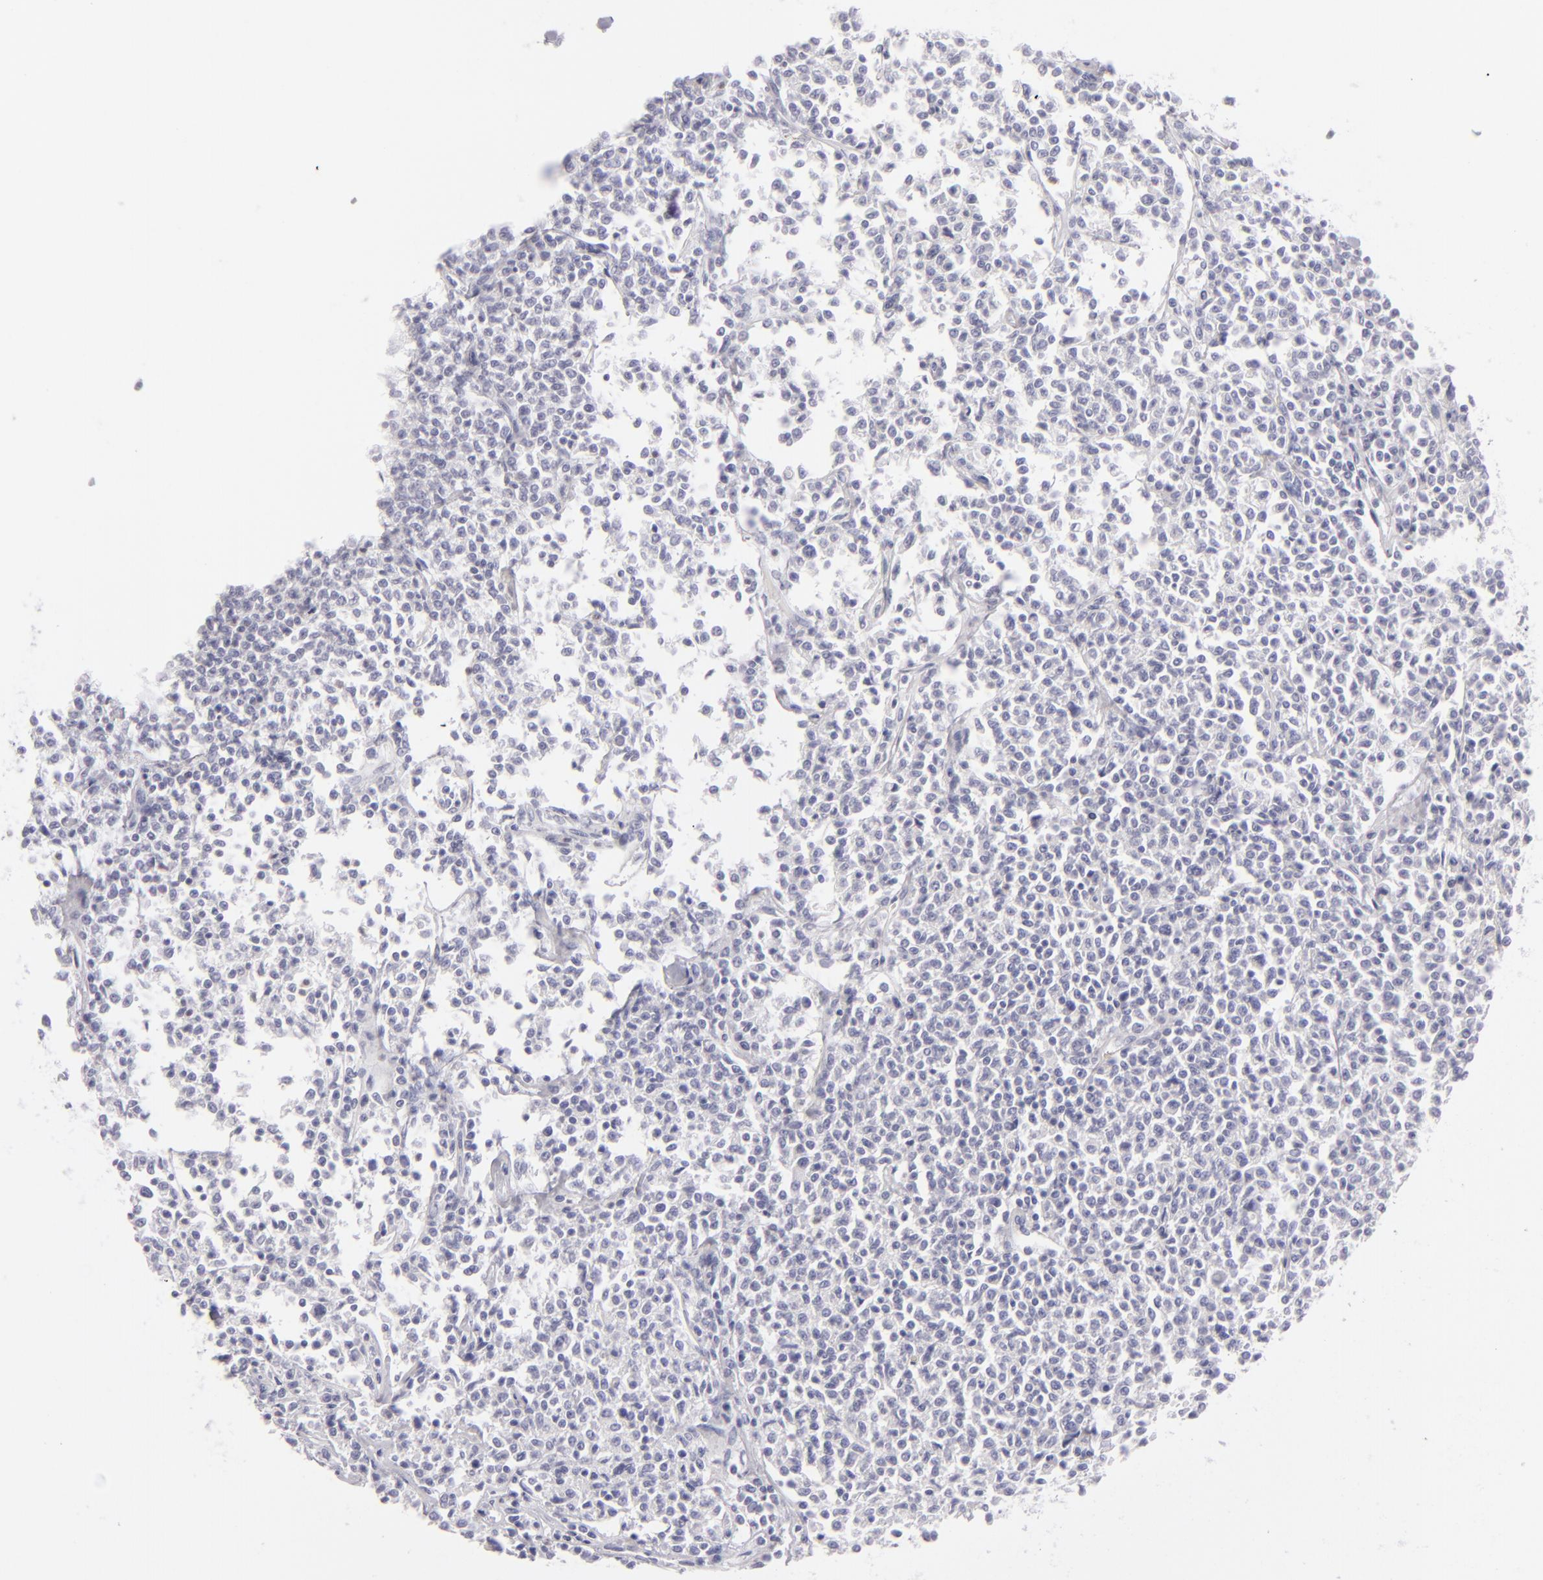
{"staining": {"intensity": "negative", "quantity": "none", "location": "none"}, "tissue": "lymphoma", "cell_type": "Tumor cells", "image_type": "cancer", "snomed": [{"axis": "morphology", "description": "Malignant lymphoma, non-Hodgkin's type, Low grade"}, {"axis": "topography", "description": "Small intestine"}], "caption": "This histopathology image is of low-grade malignant lymphoma, non-Hodgkin's type stained with IHC to label a protein in brown with the nuclei are counter-stained blue. There is no expression in tumor cells. The staining is performed using DAB brown chromogen with nuclei counter-stained in using hematoxylin.", "gene": "CDX2", "patient": {"sex": "female", "age": 59}}